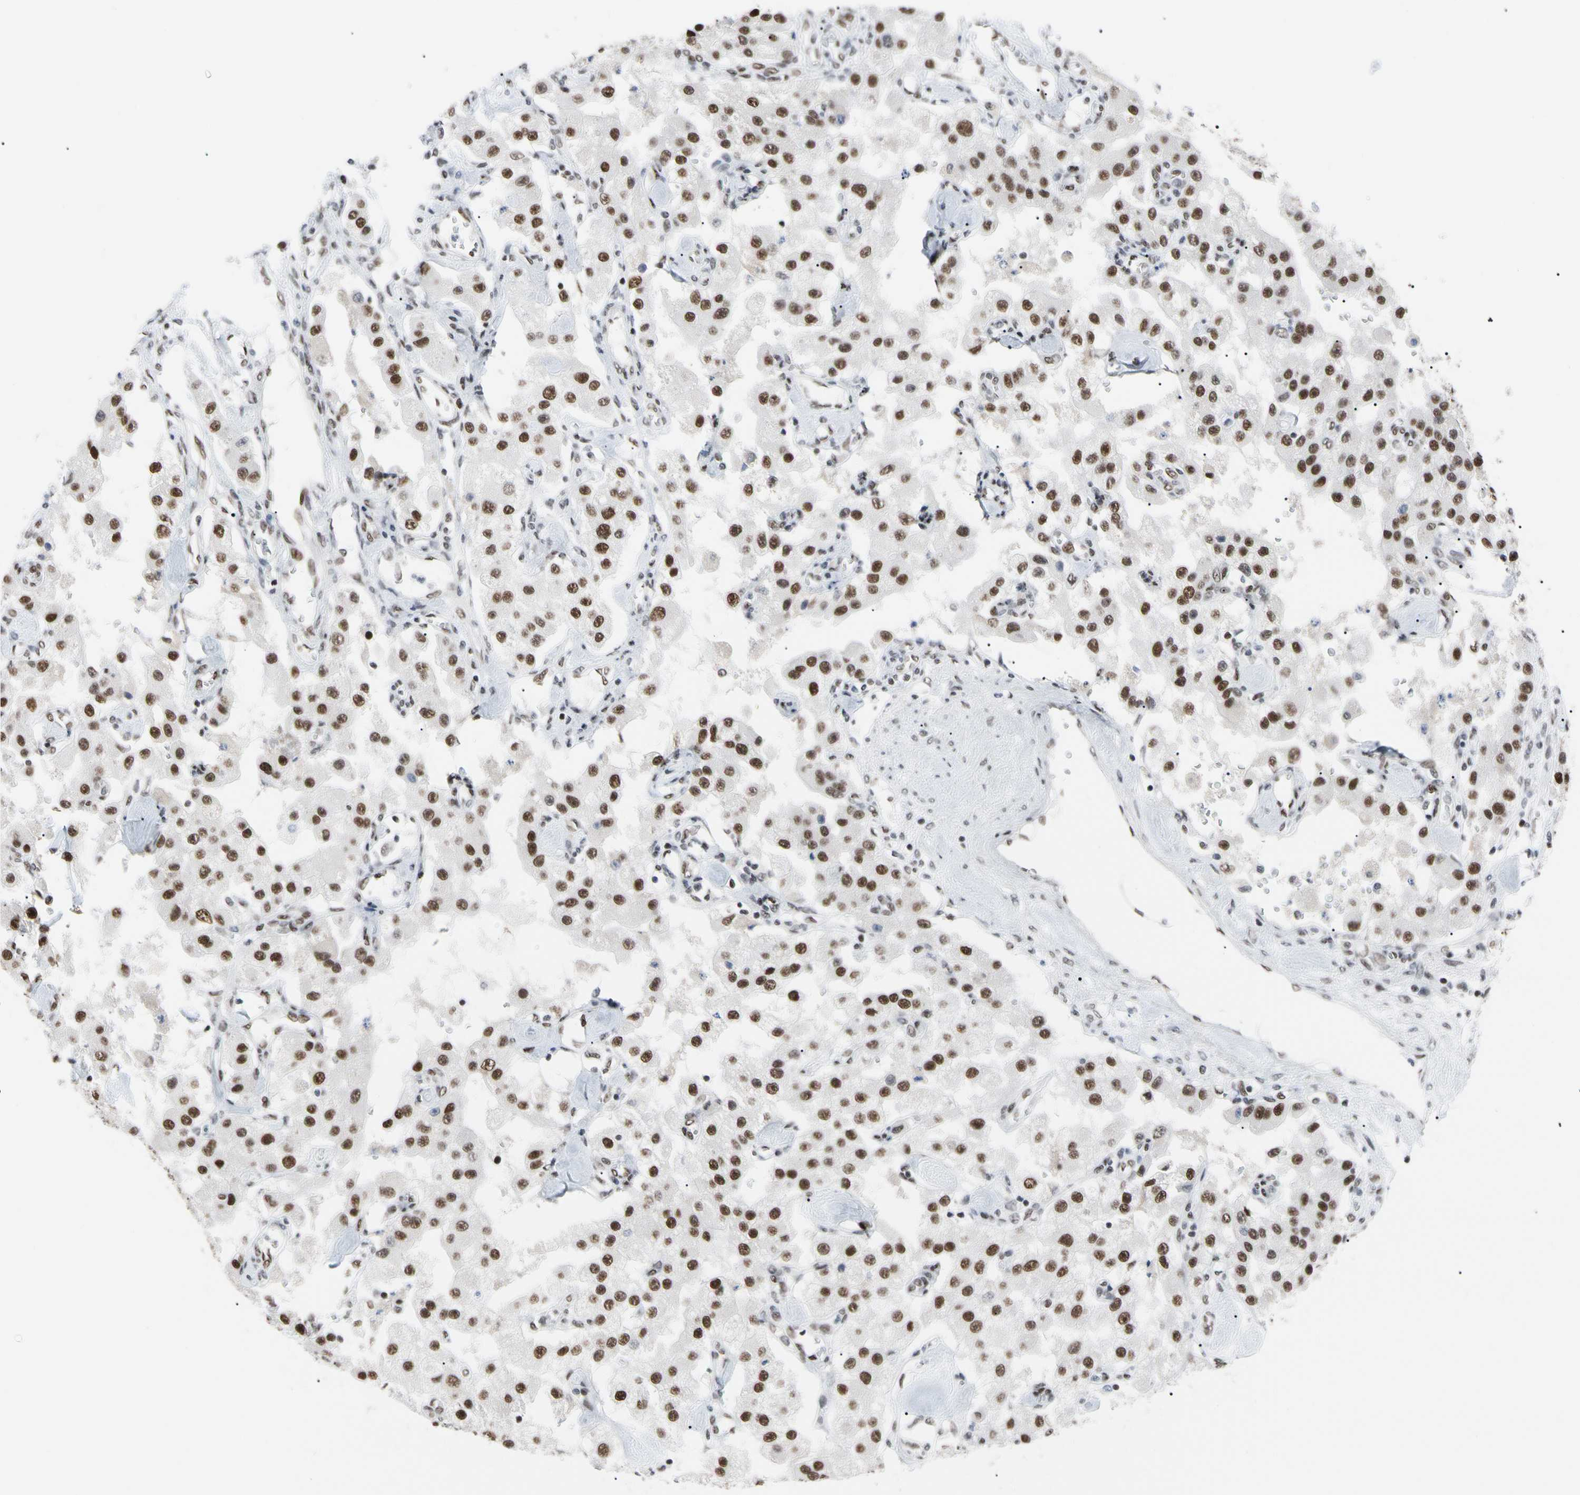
{"staining": {"intensity": "strong", "quantity": ">75%", "location": "nuclear"}, "tissue": "carcinoid", "cell_type": "Tumor cells", "image_type": "cancer", "snomed": [{"axis": "morphology", "description": "Carcinoid, malignant, NOS"}, {"axis": "topography", "description": "Pancreas"}], "caption": "The histopathology image reveals a brown stain indicating the presence of a protein in the nuclear of tumor cells in malignant carcinoid. (IHC, brightfield microscopy, high magnification).", "gene": "FAM98B", "patient": {"sex": "male", "age": 41}}